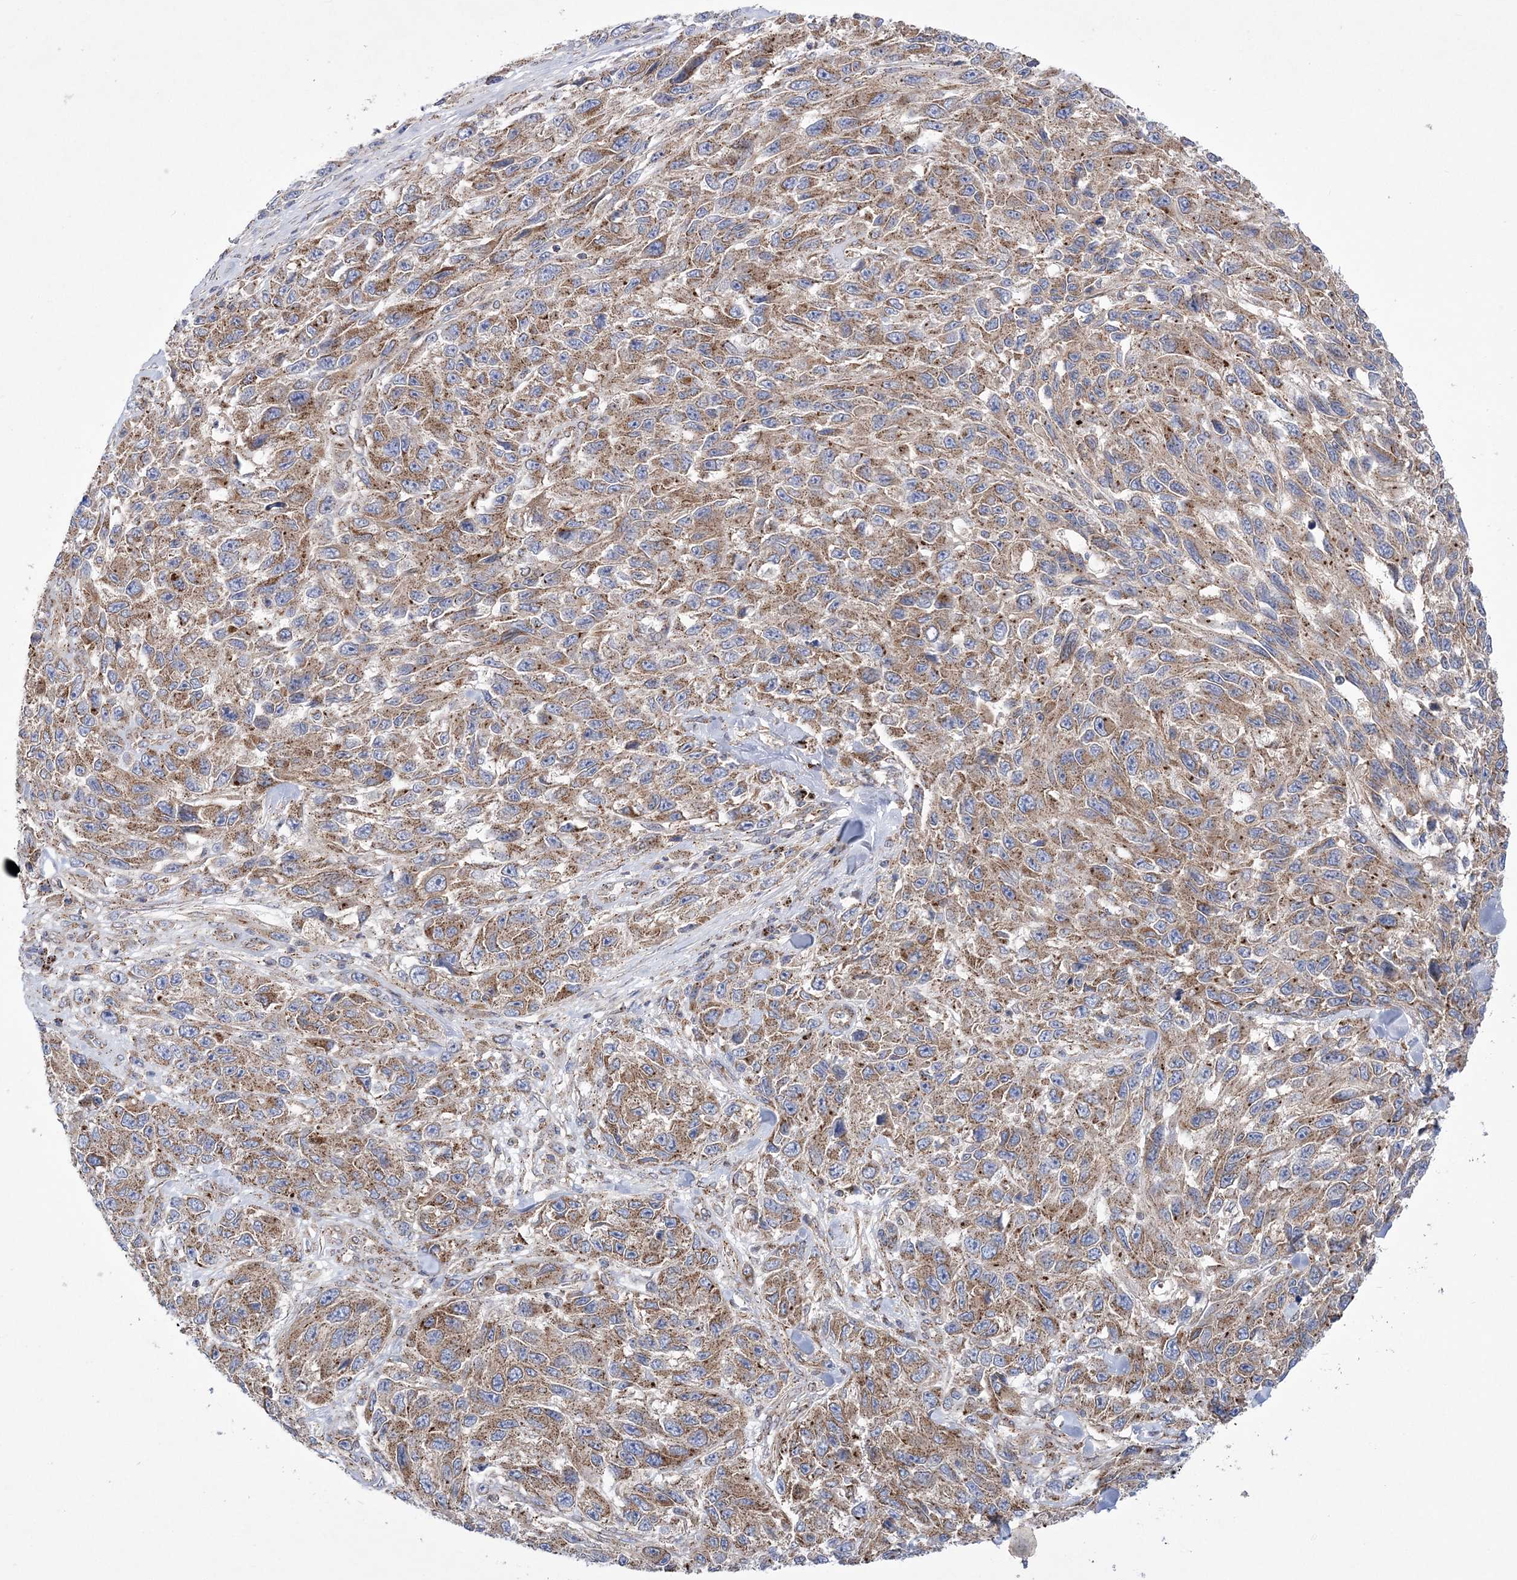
{"staining": {"intensity": "moderate", "quantity": ">75%", "location": "cytoplasmic/membranous"}, "tissue": "melanoma", "cell_type": "Tumor cells", "image_type": "cancer", "snomed": [{"axis": "morphology", "description": "Malignant melanoma, NOS"}, {"axis": "topography", "description": "Skin"}], "caption": "Malignant melanoma stained with DAB (3,3'-diaminobenzidine) immunohistochemistry (IHC) demonstrates medium levels of moderate cytoplasmic/membranous positivity in approximately >75% of tumor cells.", "gene": "COPB2", "patient": {"sex": "female", "age": 96}}